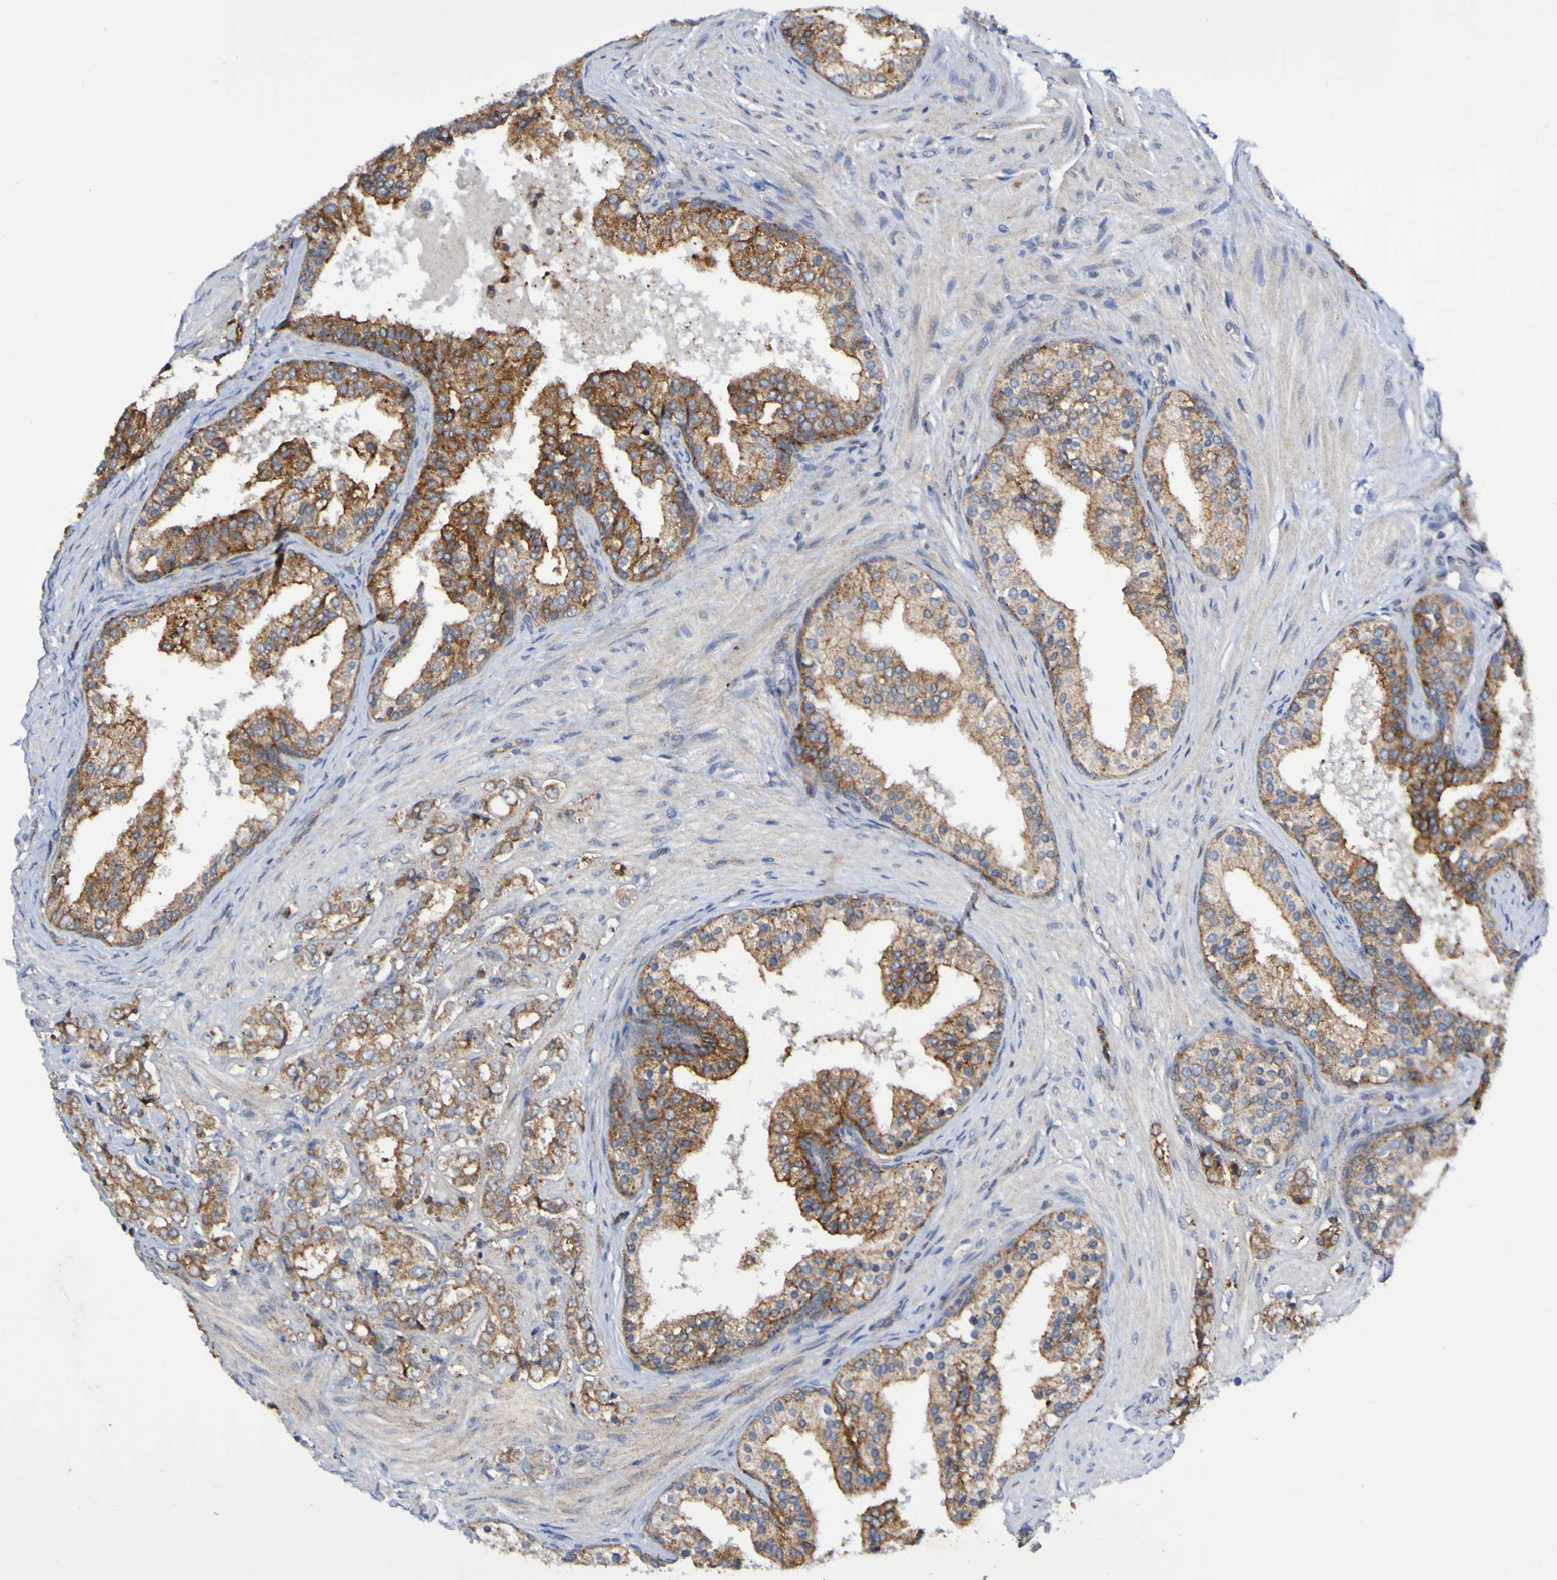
{"staining": {"intensity": "moderate", "quantity": ">75%", "location": "cytoplasmic/membranous"}, "tissue": "prostate cancer", "cell_type": "Tumor cells", "image_type": "cancer", "snomed": [{"axis": "morphology", "description": "Adenocarcinoma, Low grade"}, {"axis": "topography", "description": "Prostate"}], "caption": "A photomicrograph showing moderate cytoplasmic/membranous positivity in about >75% of tumor cells in prostate adenocarcinoma (low-grade), as visualized by brown immunohistochemical staining.", "gene": "GJB1", "patient": {"sex": "male", "age": 60}}